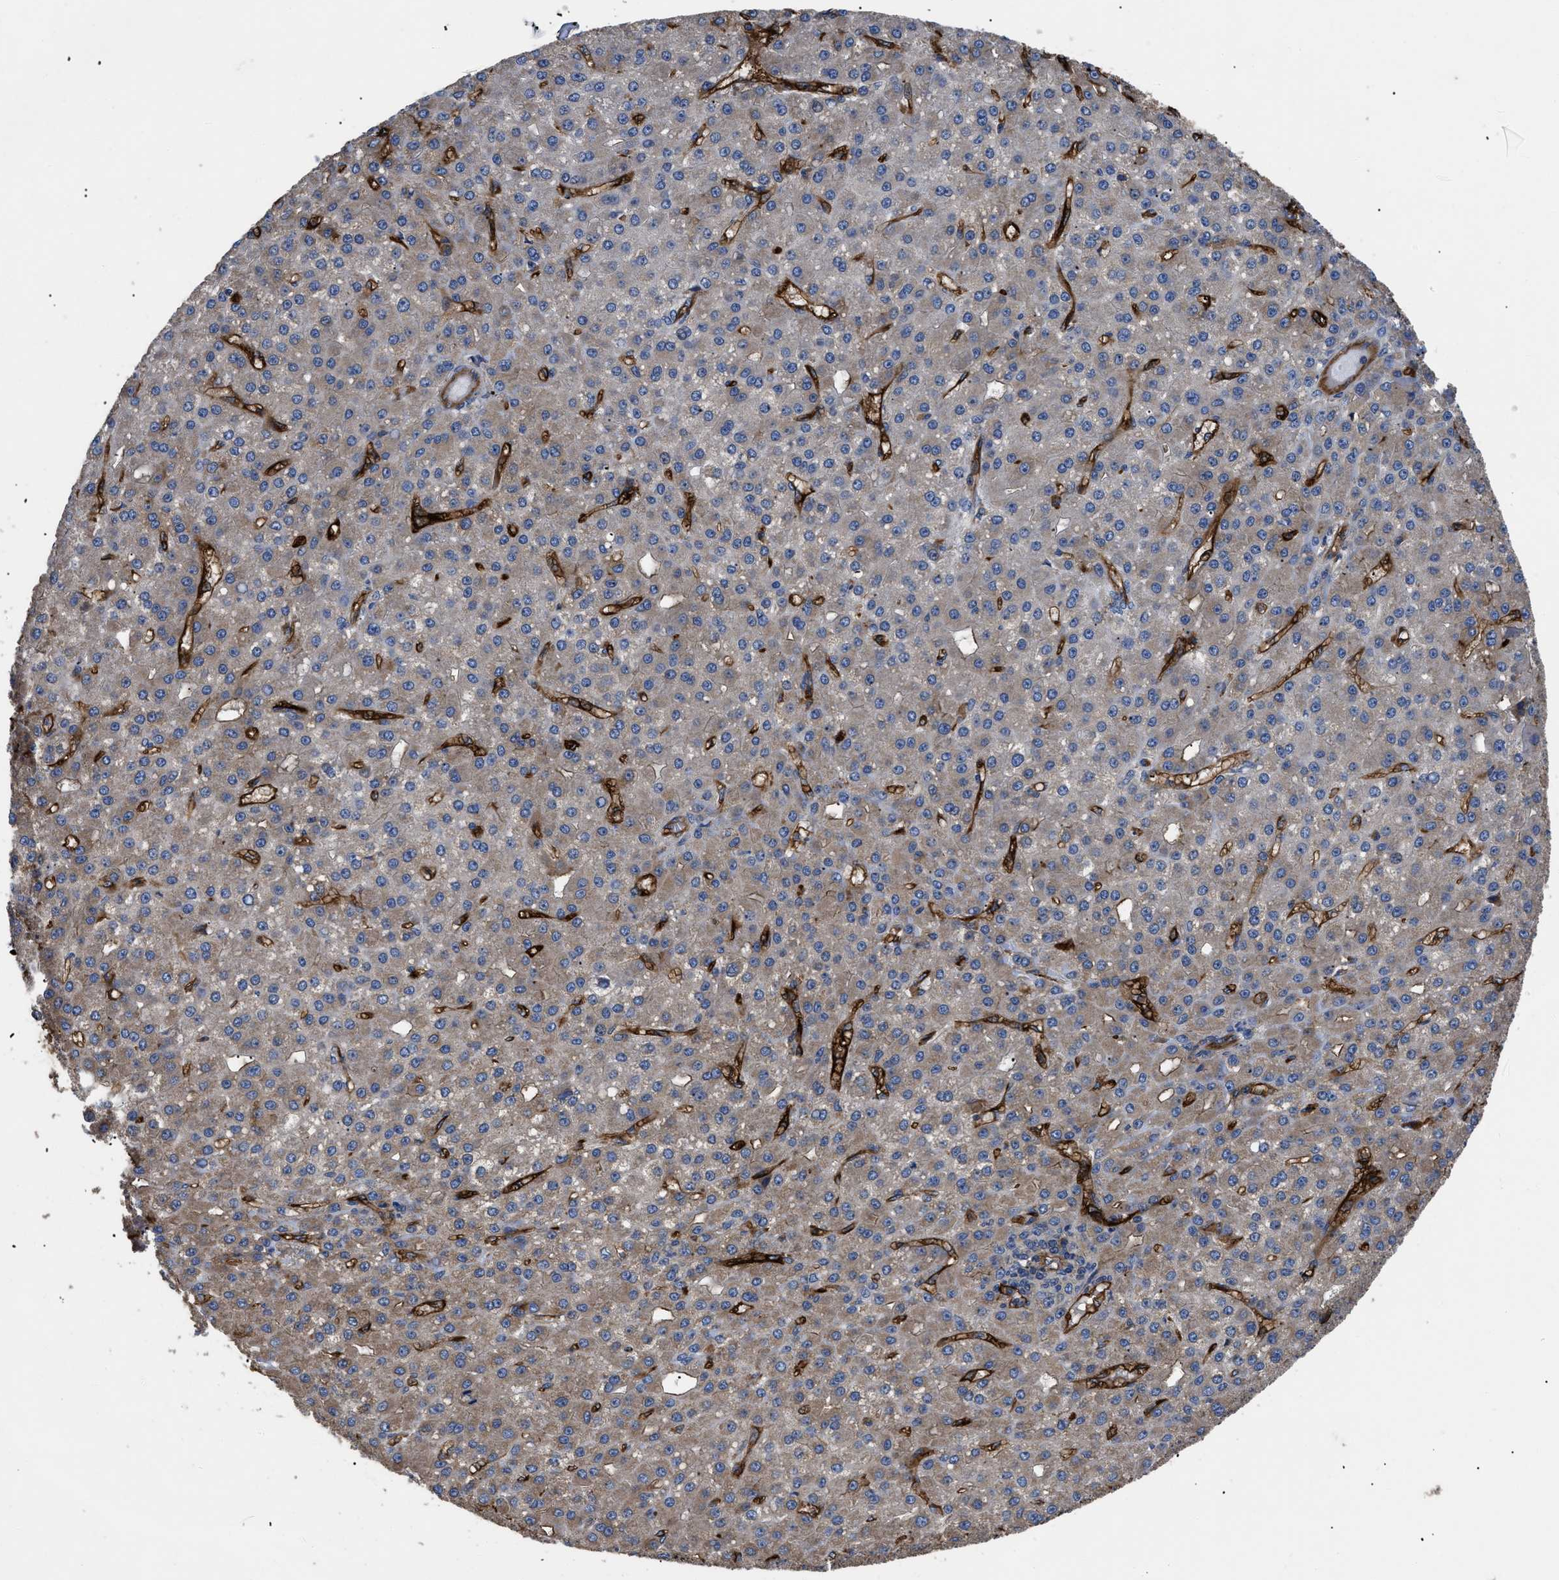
{"staining": {"intensity": "moderate", "quantity": "25%-75%", "location": "cytoplasmic/membranous"}, "tissue": "liver cancer", "cell_type": "Tumor cells", "image_type": "cancer", "snomed": [{"axis": "morphology", "description": "Carcinoma, Hepatocellular, NOS"}, {"axis": "topography", "description": "Liver"}], "caption": "A brown stain labels moderate cytoplasmic/membranous expression of a protein in human liver cancer tumor cells.", "gene": "NT5E", "patient": {"sex": "male", "age": 67}}